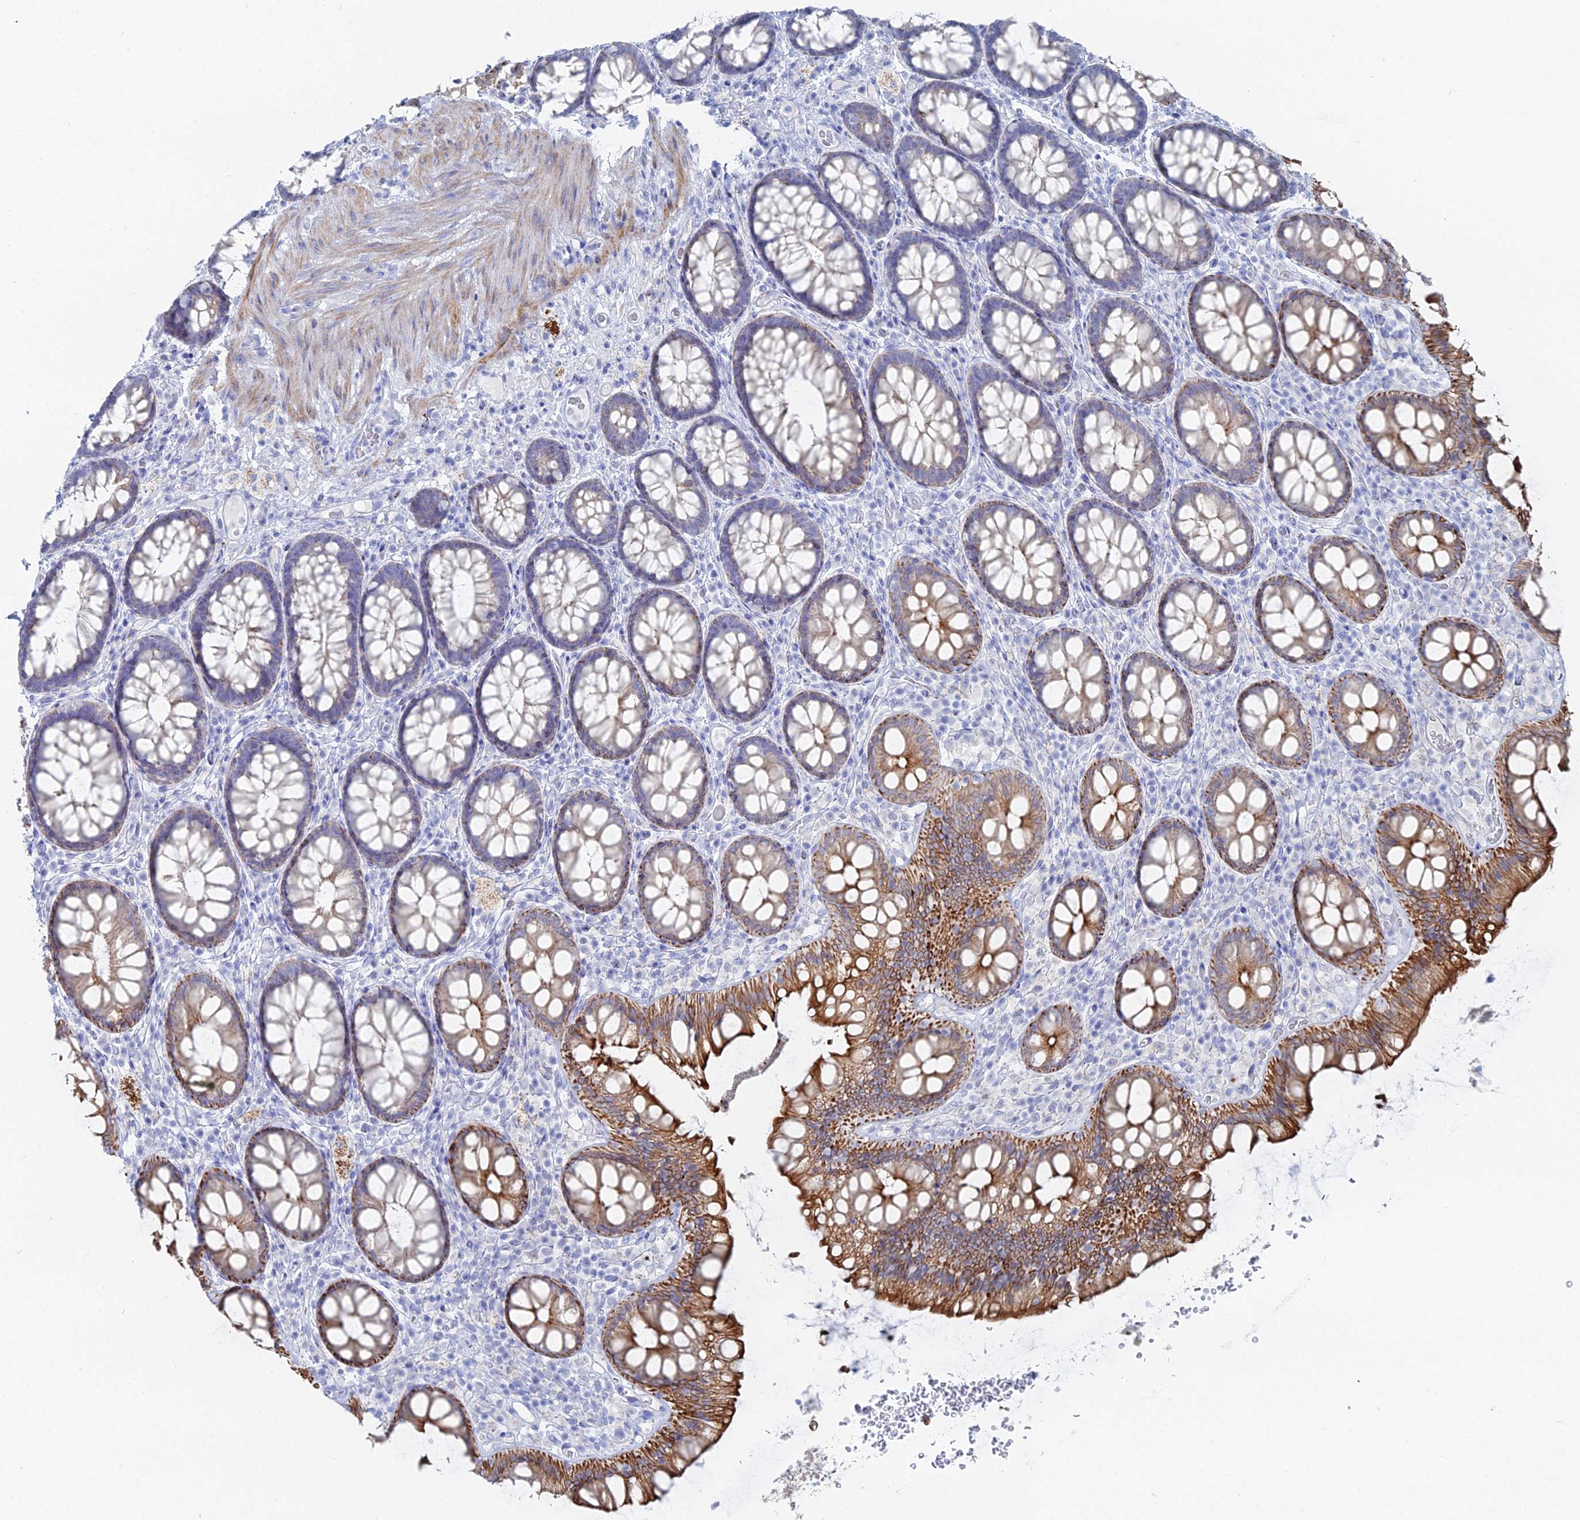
{"staining": {"intensity": "strong", "quantity": "25%-75%", "location": "cytoplasmic/membranous"}, "tissue": "rectum", "cell_type": "Glandular cells", "image_type": "normal", "snomed": [{"axis": "morphology", "description": "Normal tissue, NOS"}, {"axis": "topography", "description": "Rectum"}], "caption": "This is a micrograph of immunohistochemistry staining of unremarkable rectum, which shows strong staining in the cytoplasmic/membranous of glandular cells.", "gene": "DHX34", "patient": {"sex": "male", "age": 83}}